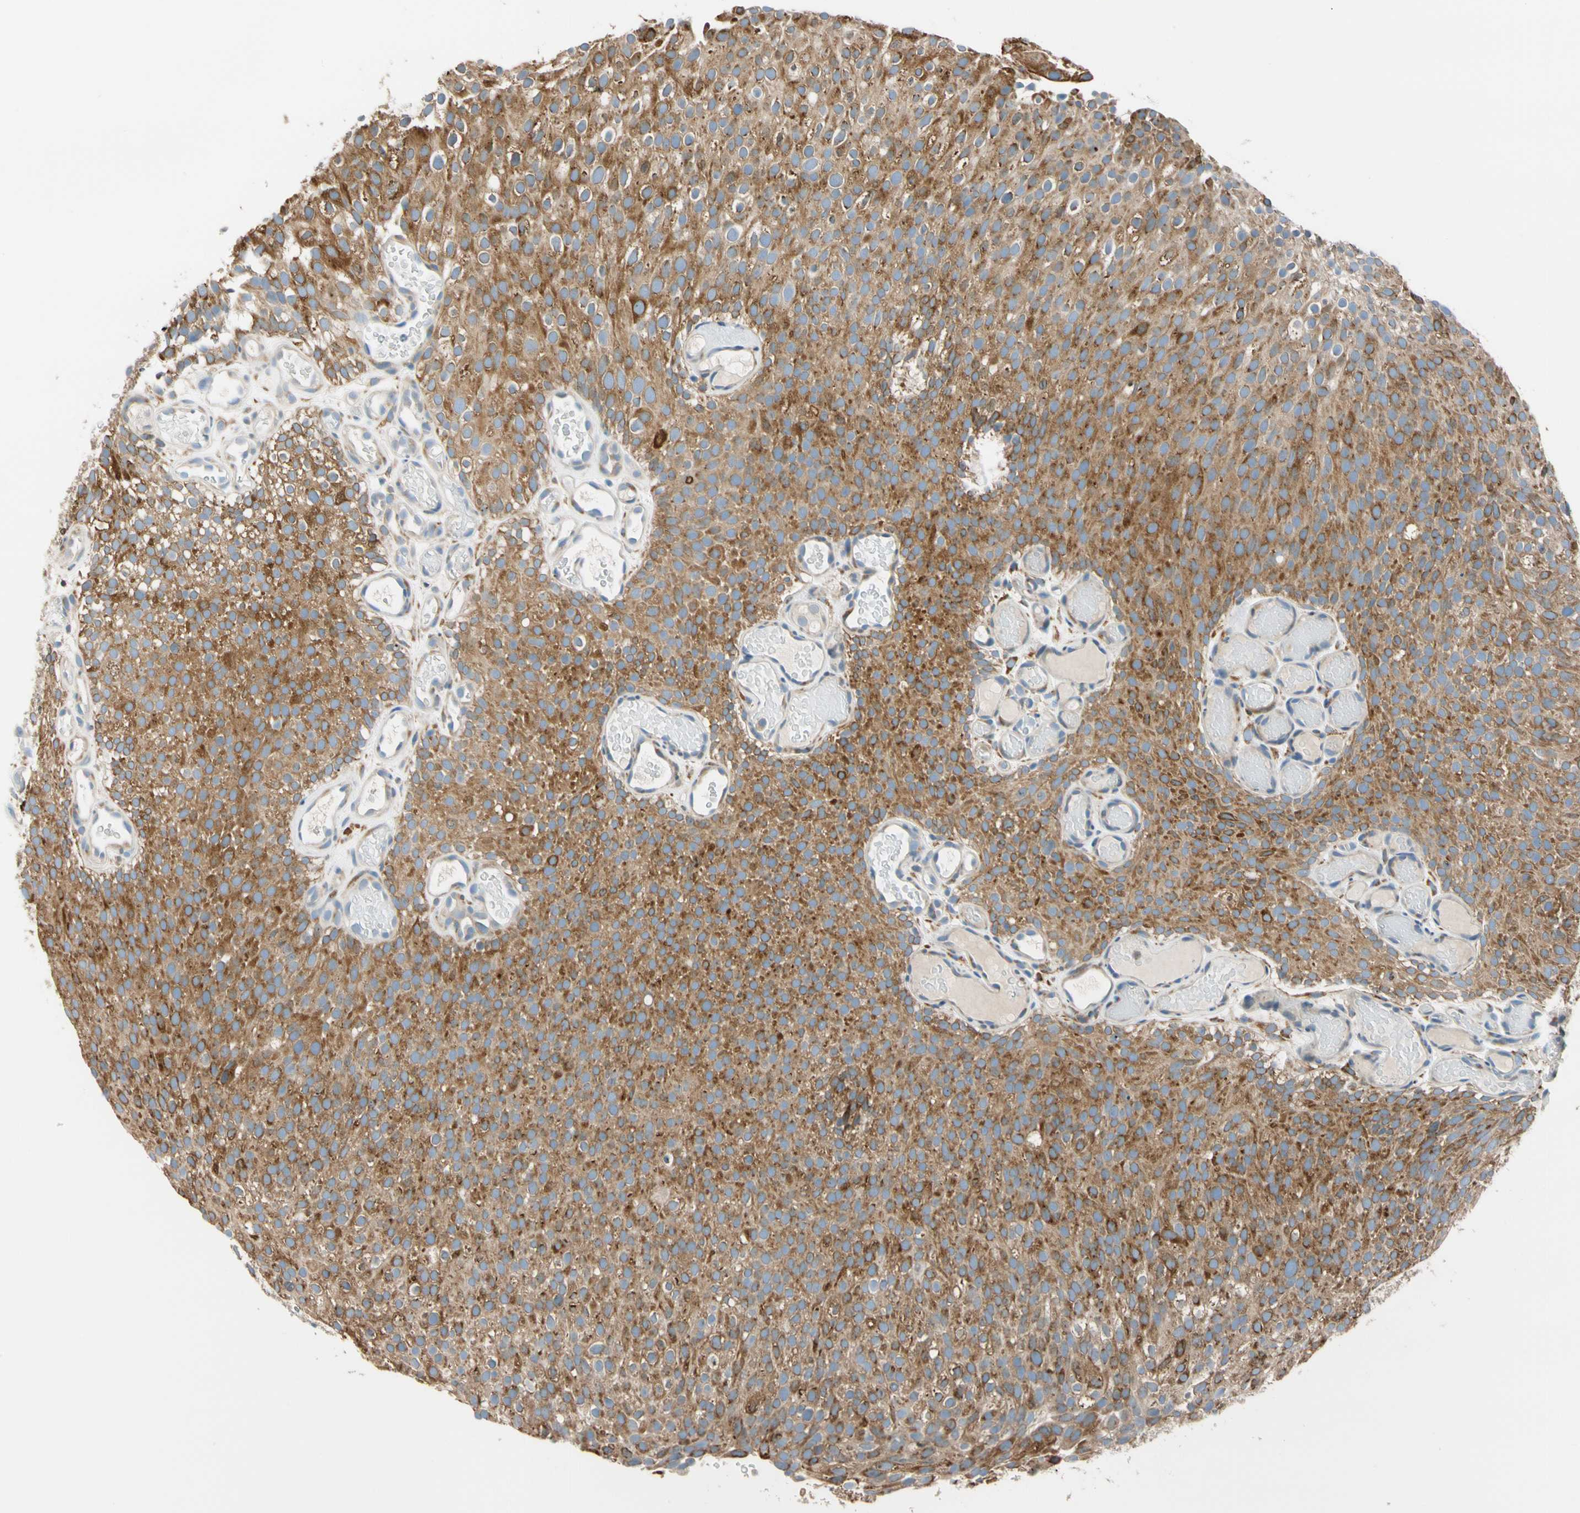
{"staining": {"intensity": "moderate", "quantity": ">75%", "location": "cytoplasmic/membranous"}, "tissue": "urothelial cancer", "cell_type": "Tumor cells", "image_type": "cancer", "snomed": [{"axis": "morphology", "description": "Urothelial carcinoma, Low grade"}, {"axis": "topography", "description": "Urinary bladder"}], "caption": "Human urothelial carcinoma (low-grade) stained with a brown dye demonstrates moderate cytoplasmic/membranous positive positivity in about >75% of tumor cells.", "gene": "LRPAP1", "patient": {"sex": "male", "age": 78}}